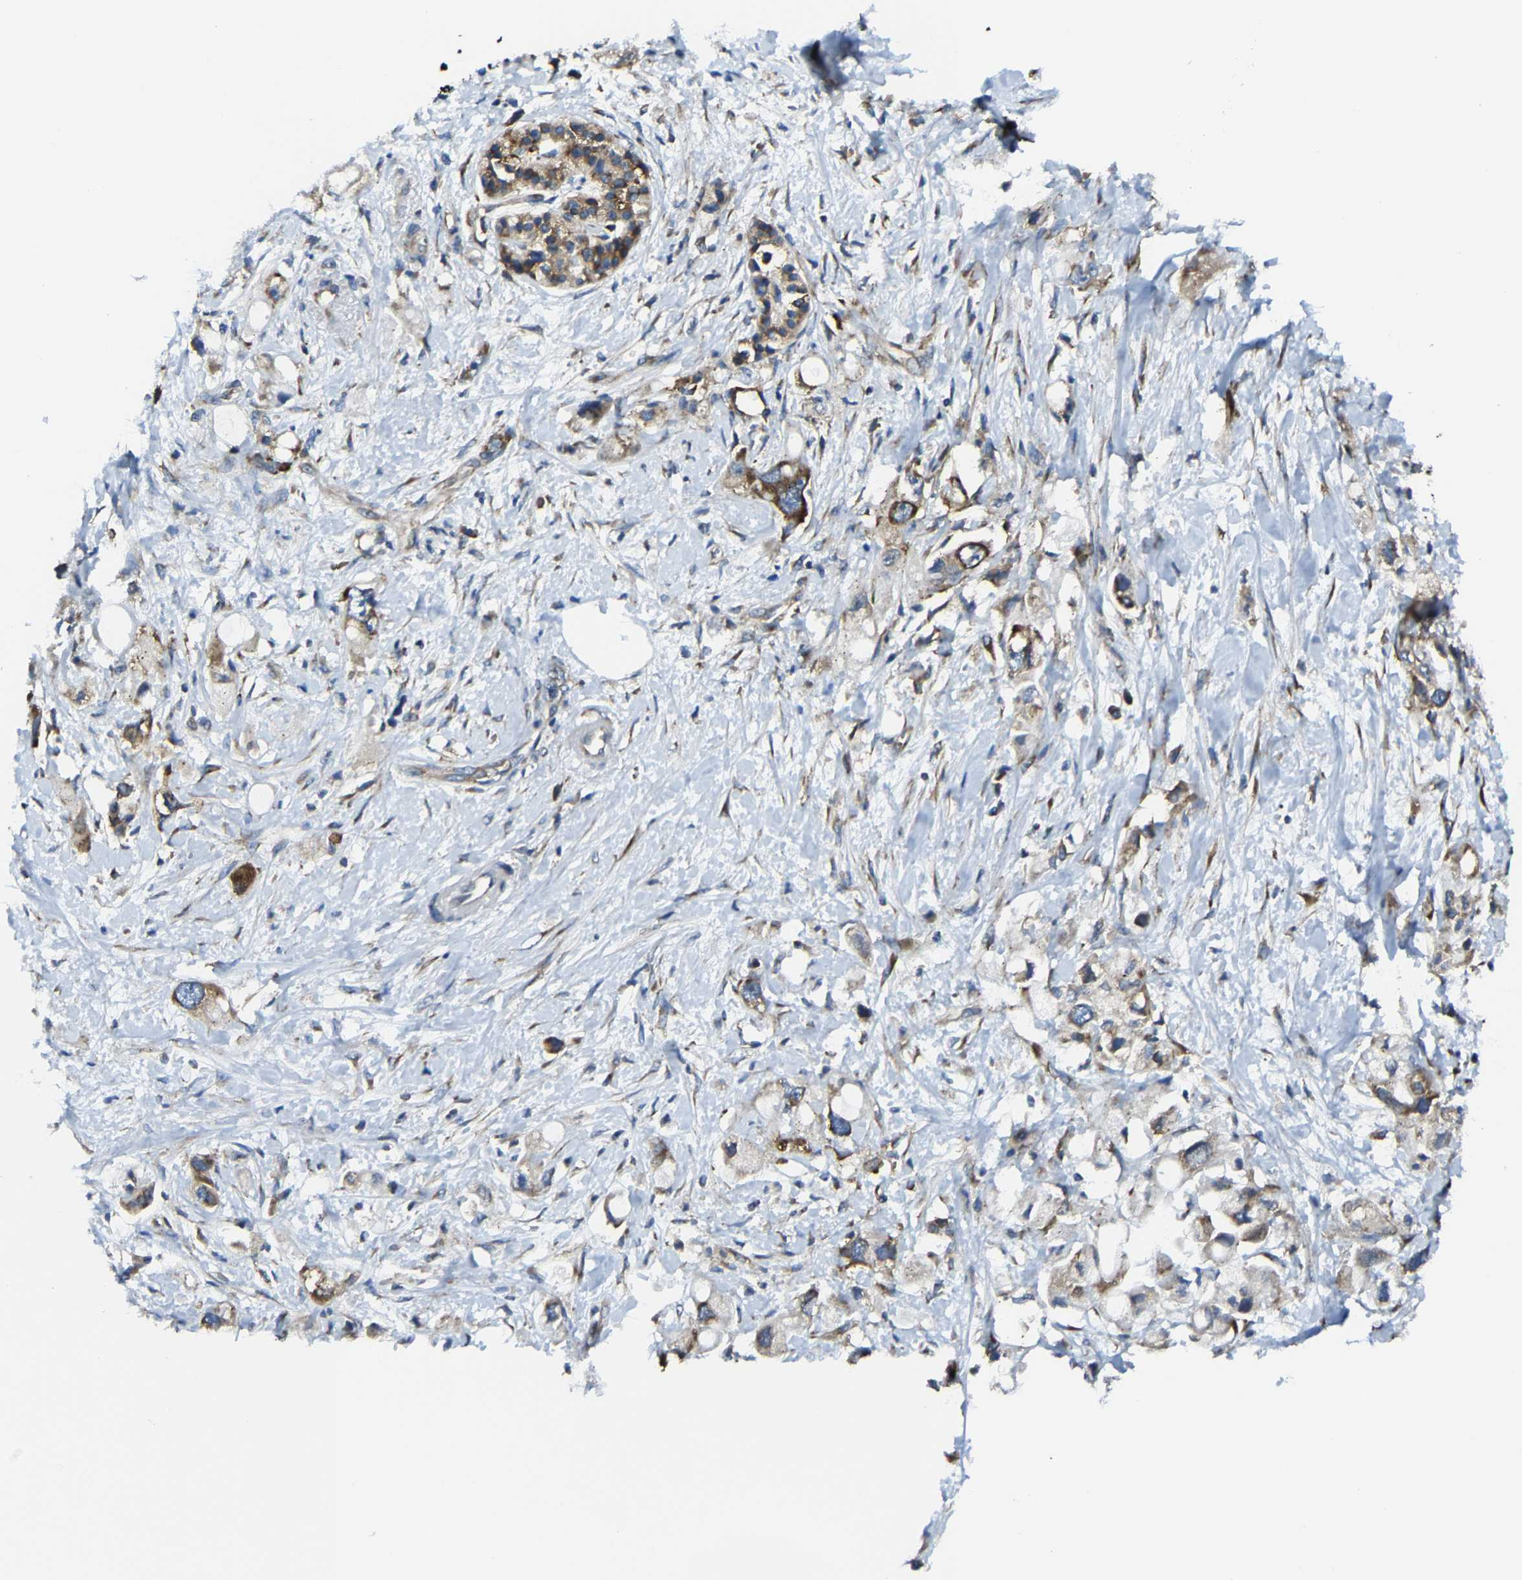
{"staining": {"intensity": "moderate", "quantity": ">75%", "location": "cytoplasmic/membranous"}, "tissue": "pancreatic cancer", "cell_type": "Tumor cells", "image_type": "cancer", "snomed": [{"axis": "morphology", "description": "Adenocarcinoma, NOS"}, {"axis": "topography", "description": "Pancreas"}], "caption": "This image reveals pancreatic adenocarcinoma stained with immunohistochemistry to label a protein in brown. The cytoplasmic/membranous of tumor cells show moderate positivity for the protein. Nuclei are counter-stained blue.", "gene": "G3BP2", "patient": {"sex": "female", "age": 56}}